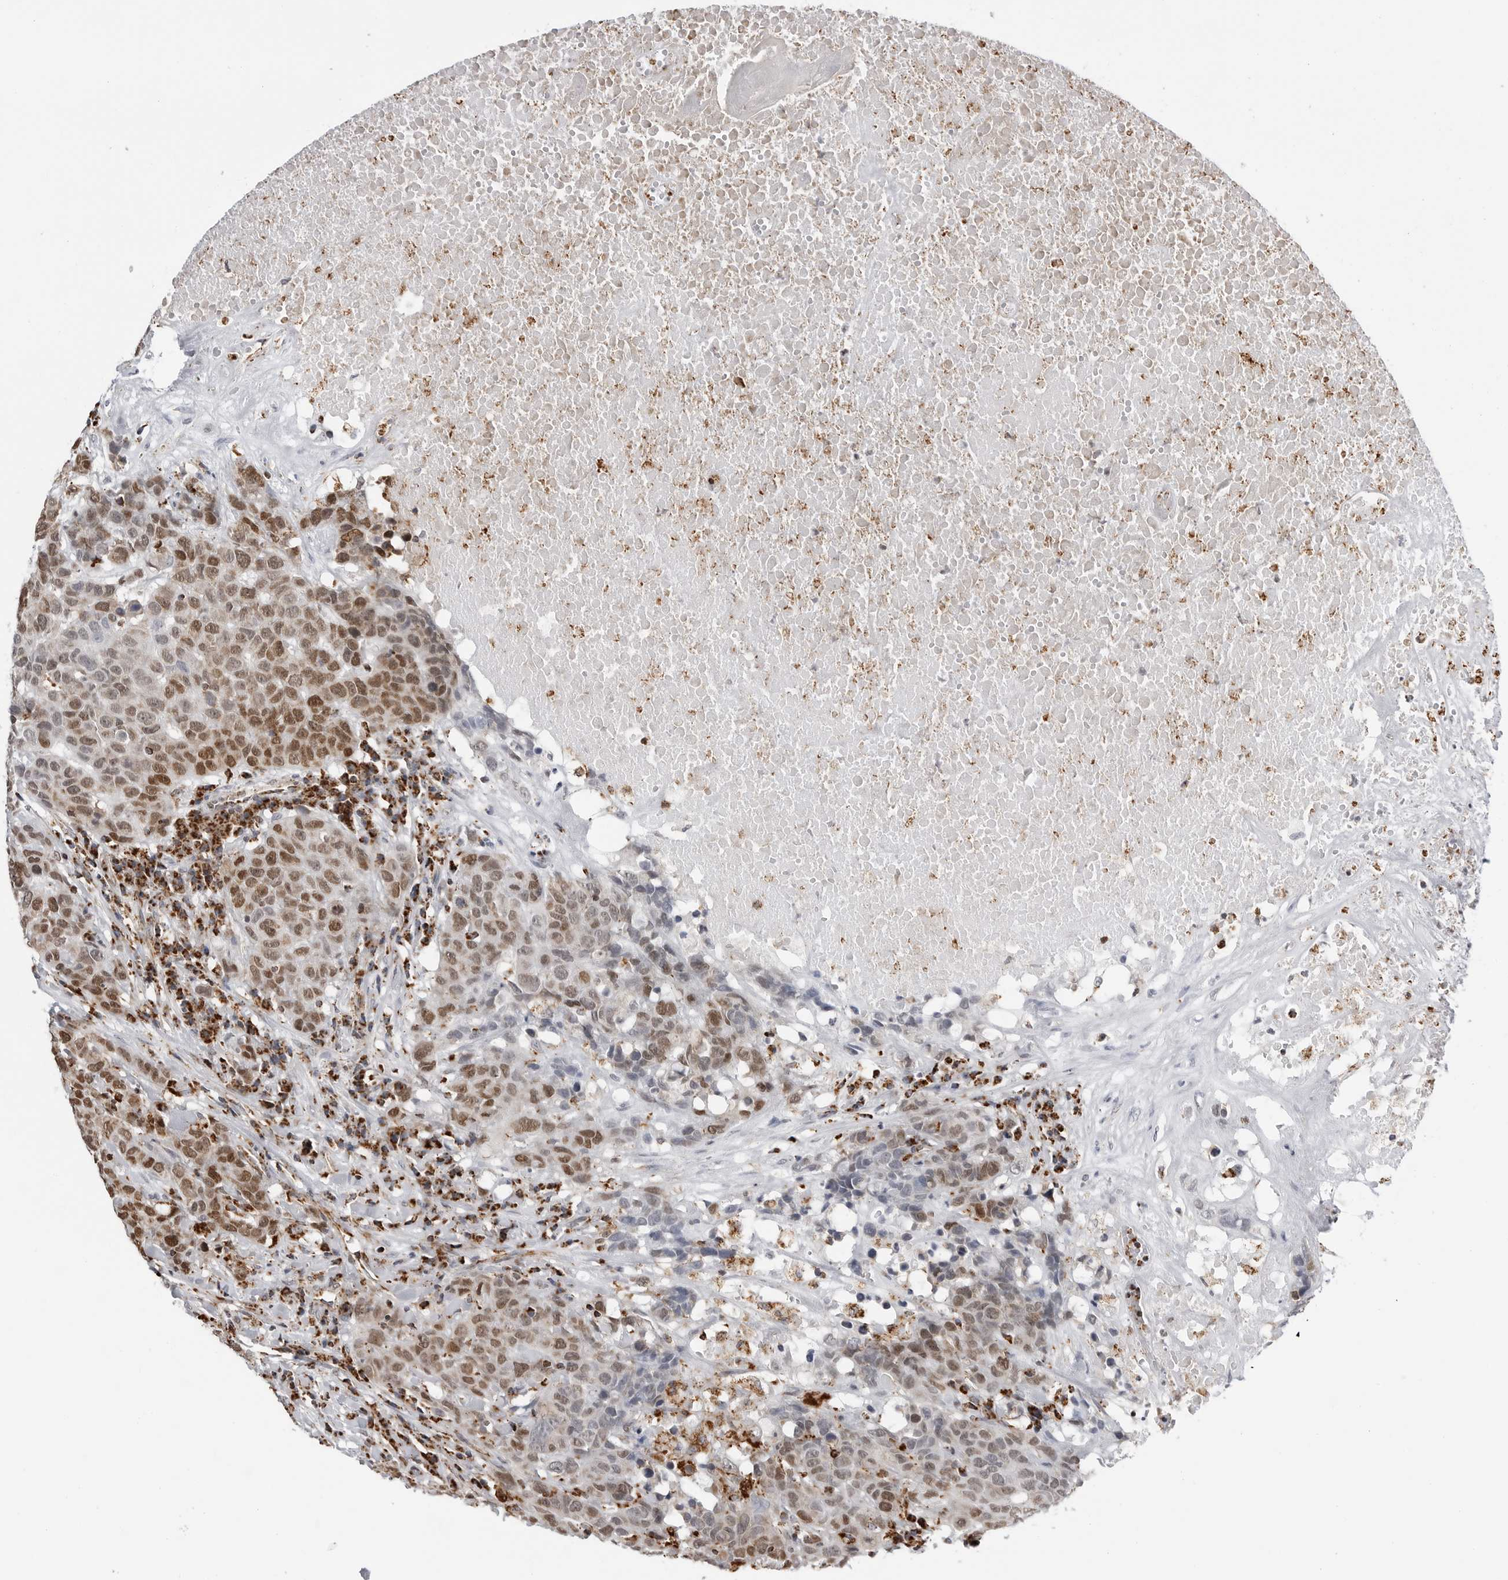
{"staining": {"intensity": "moderate", "quantity": ">75%", "location": "cytoplasmic/membranous,nuclear"}, "tissue": "head and neck cancer", "cell_type": "Tumor cells", "image_type": "cancer", "snomed": [{"axis": "morphology", "description": "Squamous cell carcinoma, NOS"}, {"axis": "topography", "description": "Head-Neck"}], "caption": "Immunohistochemical staining of human head and neck cancer exhibits medium levels of moderate cytoplasmic/membranous and nuclear expression in approximately >75% of tumor cells. (Stains: DAB in brown, nuclei in blue, Microscopy: brightfield microscopy at high magnification).", "gene": "COX5A", "patient": {"sex": "male", "age": 66}}